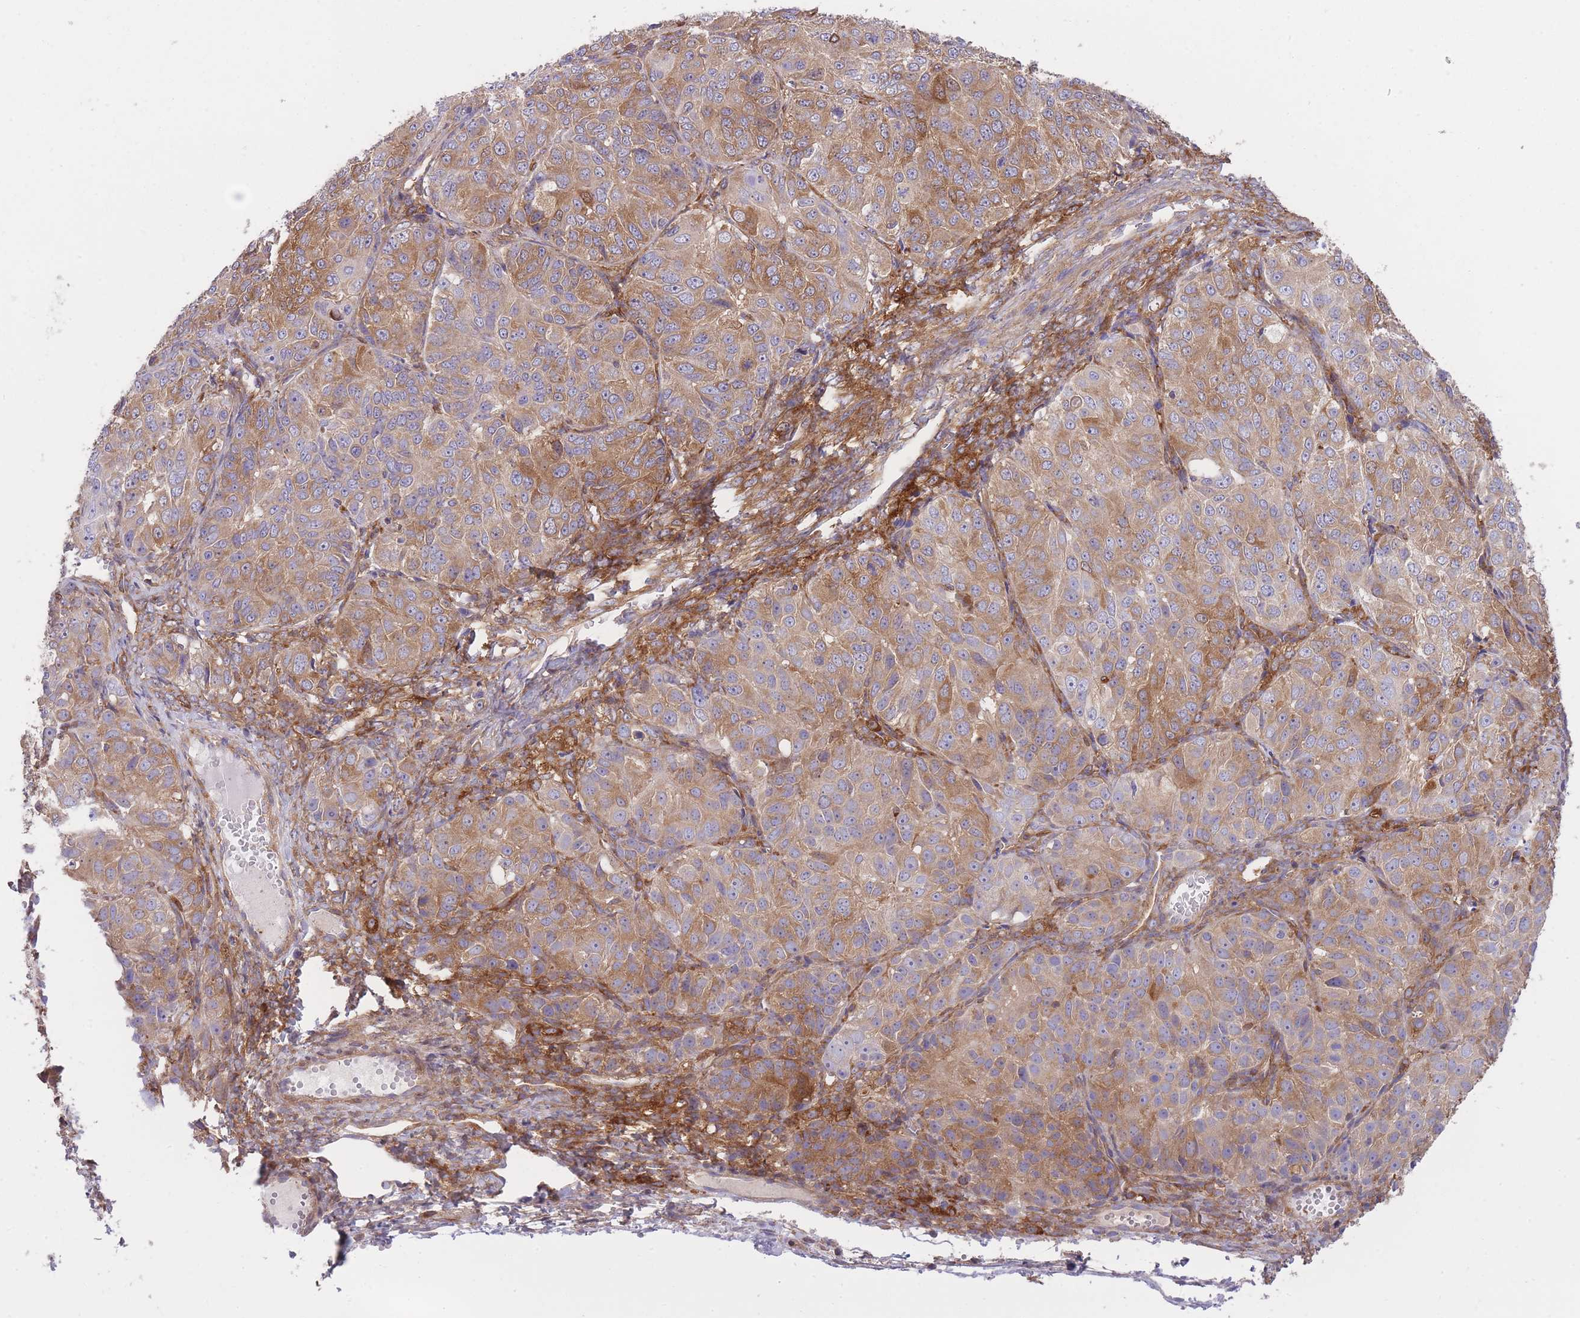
{"staining": {"intensity": "moderate", "quantity": ">75%", "location": "cytoplasmic/membranous"}, "tissue": "ovarian cancer", "cell_type": "Tumor cells", "image_type": "cancer", "snomed": [{"axis": "morphology", "description": "Carcinoma, endometroid"}, {"axis": "topography", "description": "Ovary"}], "caption": "Endometroid carcinoma (ovarian) stained for a protein exhibits moderate cytoplasmic/membranous positivity in tumor cells. (brown staining indicates protein expression, while blue staining denotes nuclei).", "gene": "PRKAR1A", "patient": {"sex": "female", "age": 51}}